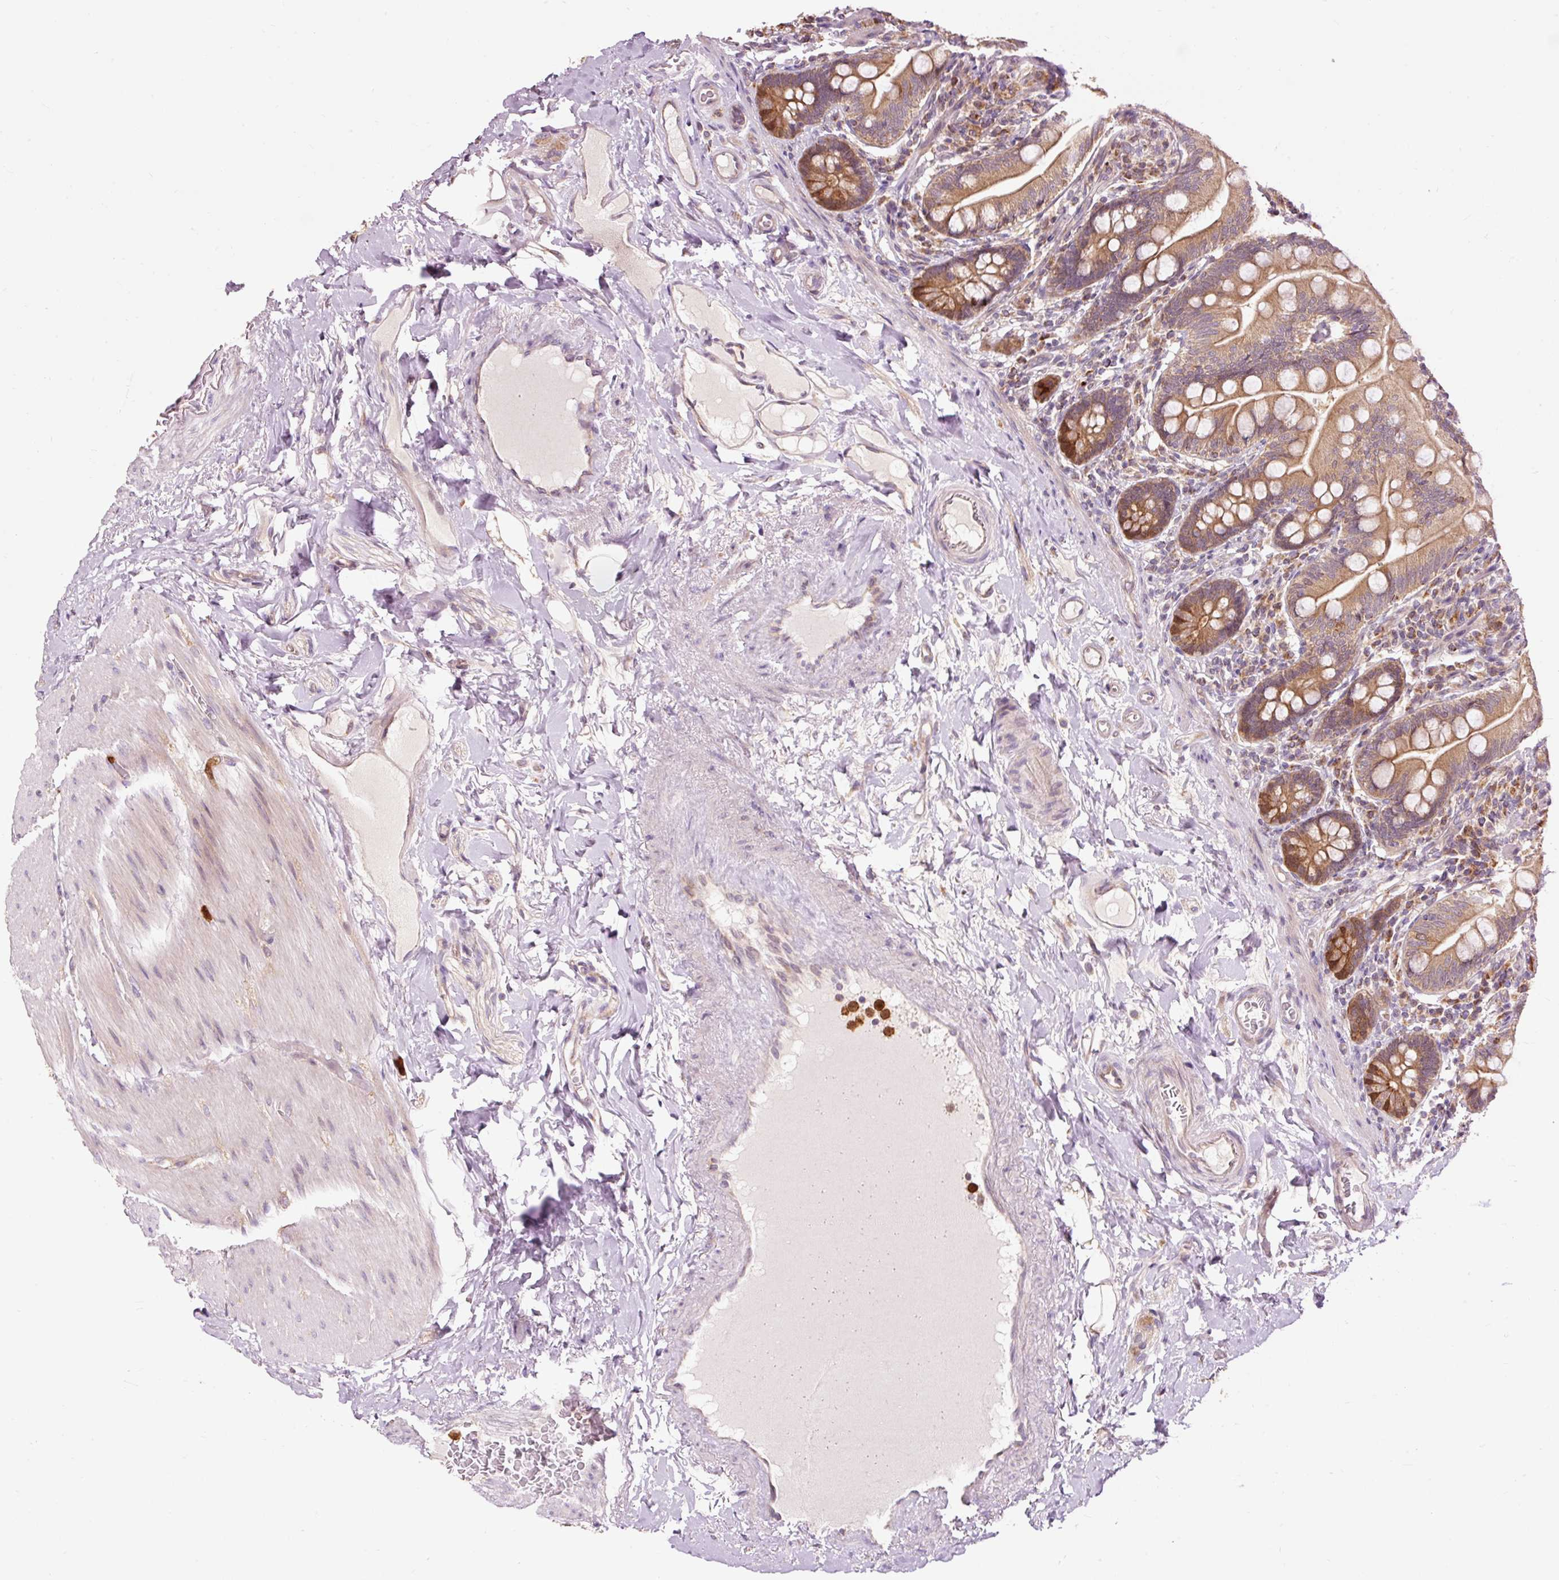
{"staining": {"intensity": "moderate", "quantity": ">75%", "location": "cytoplasmic/membranous"}, "tissue": "small intestine", "cell_type": "Glandular cells", "image_type": "normal", "snomed": [{"axis": "morphology", "description": "Normal tissue, NOS"}, {"axis": "topography", "description": "Small intestine"}], "caption": "Approximately >75% of glandular cells in benign small intestine exhibit moderate cytoplasmic/membranous protein positivity as visualized by brown immunohistochemical staining.", "gene": "PRDX5", "patient": {"sex": "female", "age": 64}}